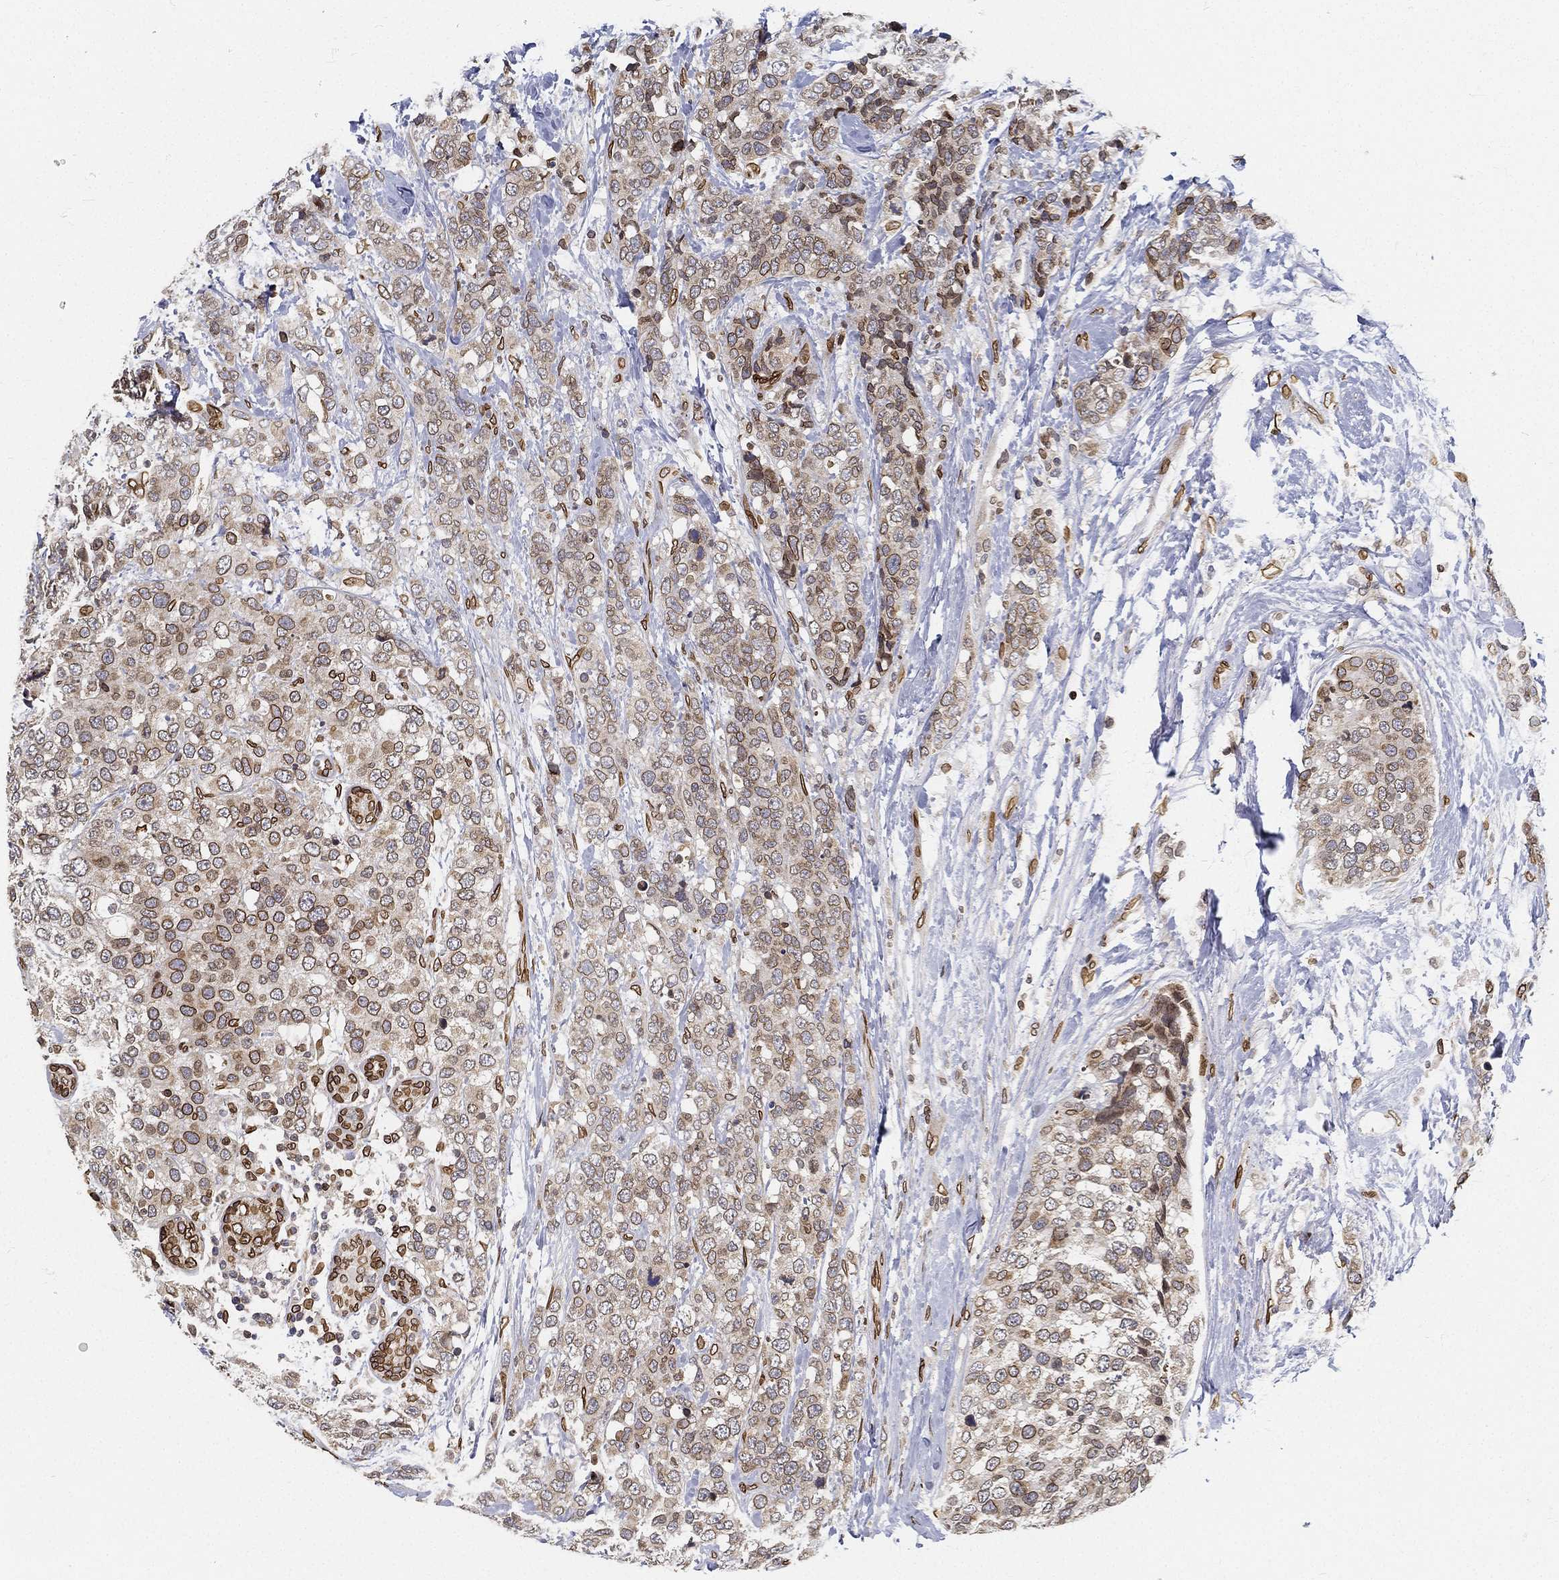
{"staining": {"intensity": "strong", "quantity": "25%-75%", "location": "cytoplasmic/membranous,nuclear"}, "tissue": "breast cancer", "cell_type": "Tumor cells", "image_type": "cancer", "snomed": [{"axis": "morphology", "description": "Lobular carcinoma"}, {"axis": "topography", "description": "Breast"}], "caption": "Immunohistochemistry (IHC) image of neoplastic tissue: human lobular carcinoma (breast) stained using immunohistochemistry (IHC) exhibits high levels of strong protein expression localized specifically in the cytoplasmic/membranous and nuclear of tumor cells, appearing as a cytoplasmic/membranous and nuclear brown color.", "gene": "PALB2", "patient": {"sex": "female", "age": 59}}